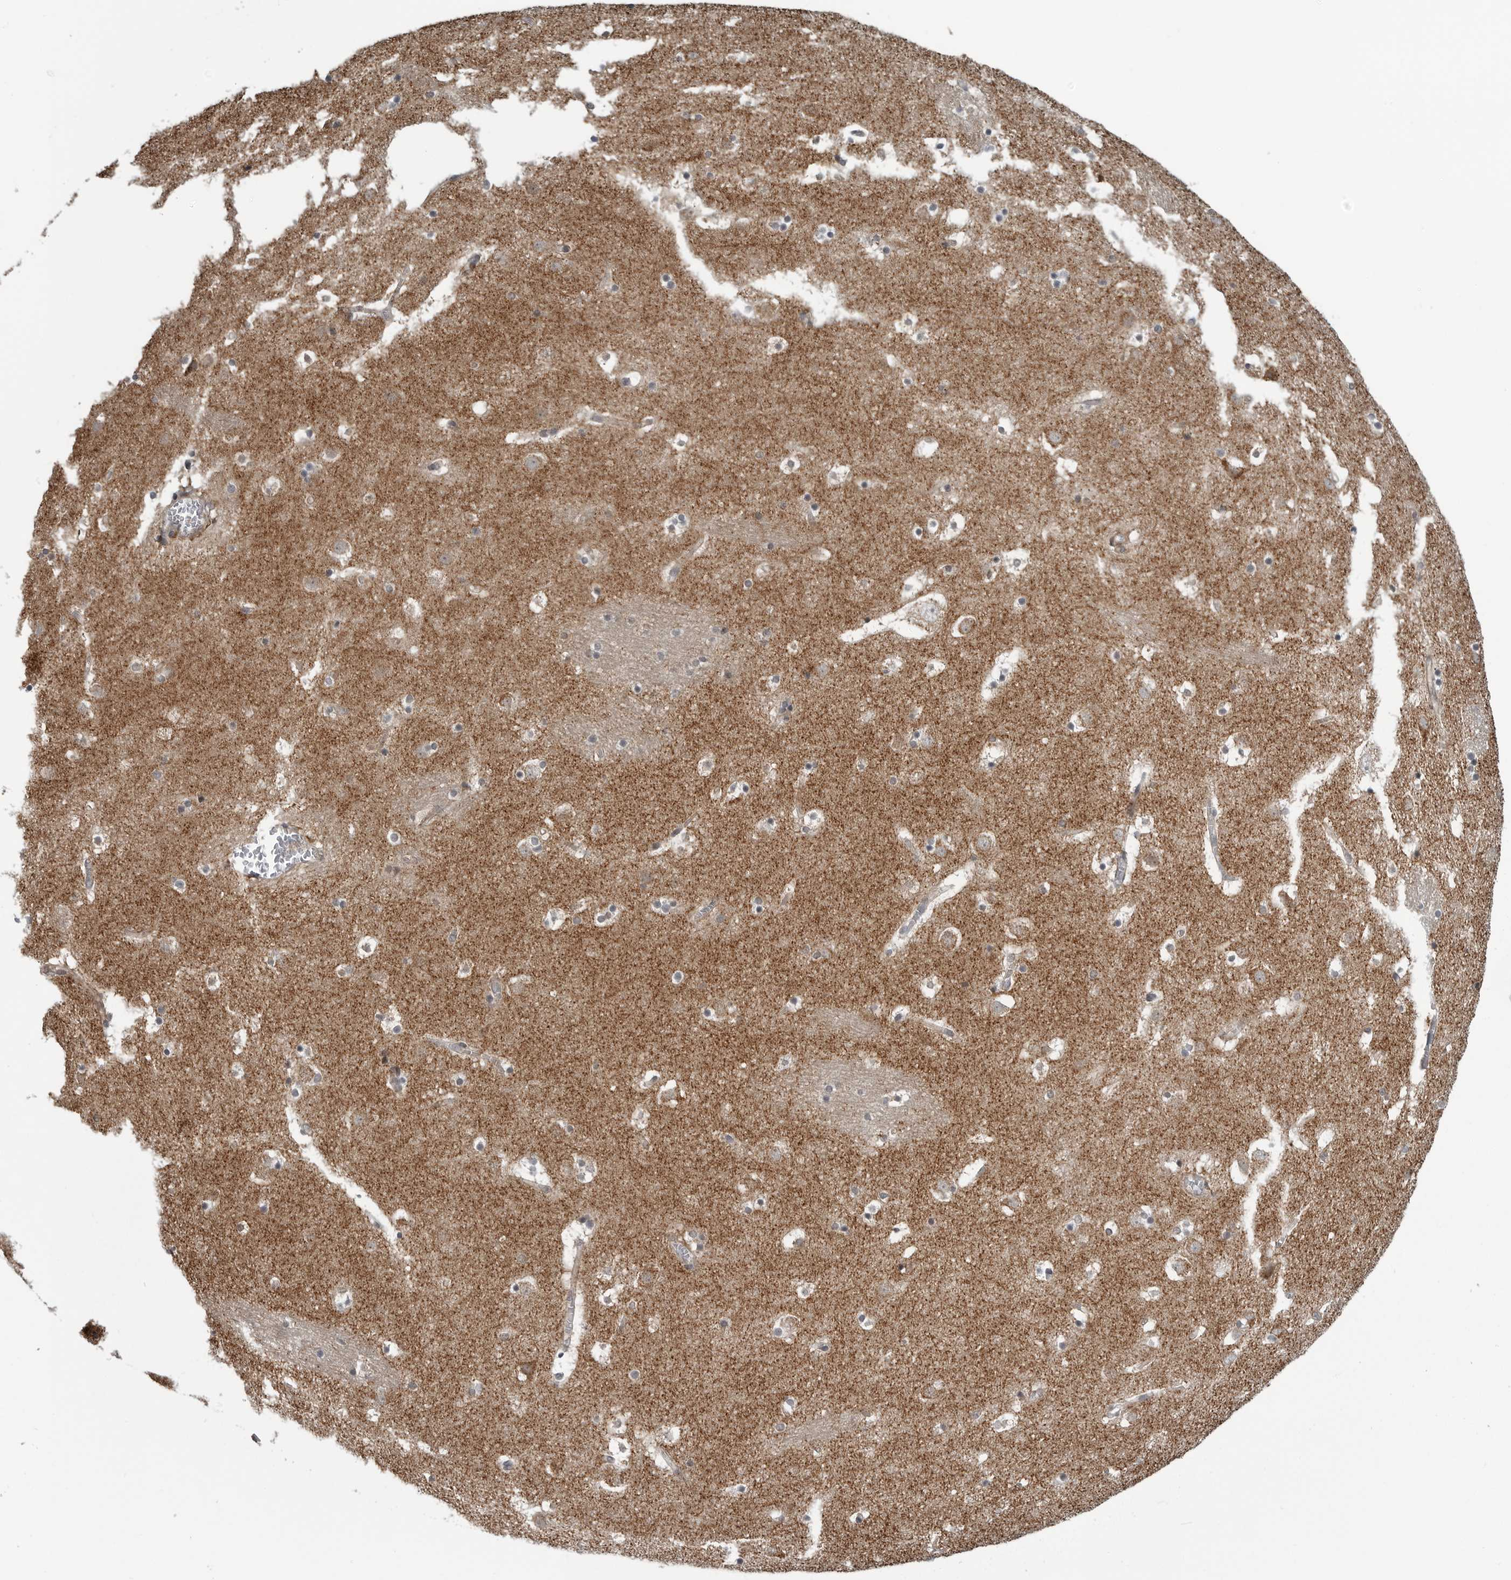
{"staining": {"intensity": "weak", "quantity": "<25%", "location": "cytoplasmic/membranous"}, "tissue": "caudate", "cell_type": "Glial cells", "image_type": "normal", "snomed": [{"axis": "morphology", "description": "Normal tissue, NOS"}, {"axis": "topography", "description": "Lateral ventricle wall"}], "caption": "The micrograph reveals no significant expression in glial cells of caudate.", "gene": "FAAP100", "patient": {"sex": "male", "age": 45}}